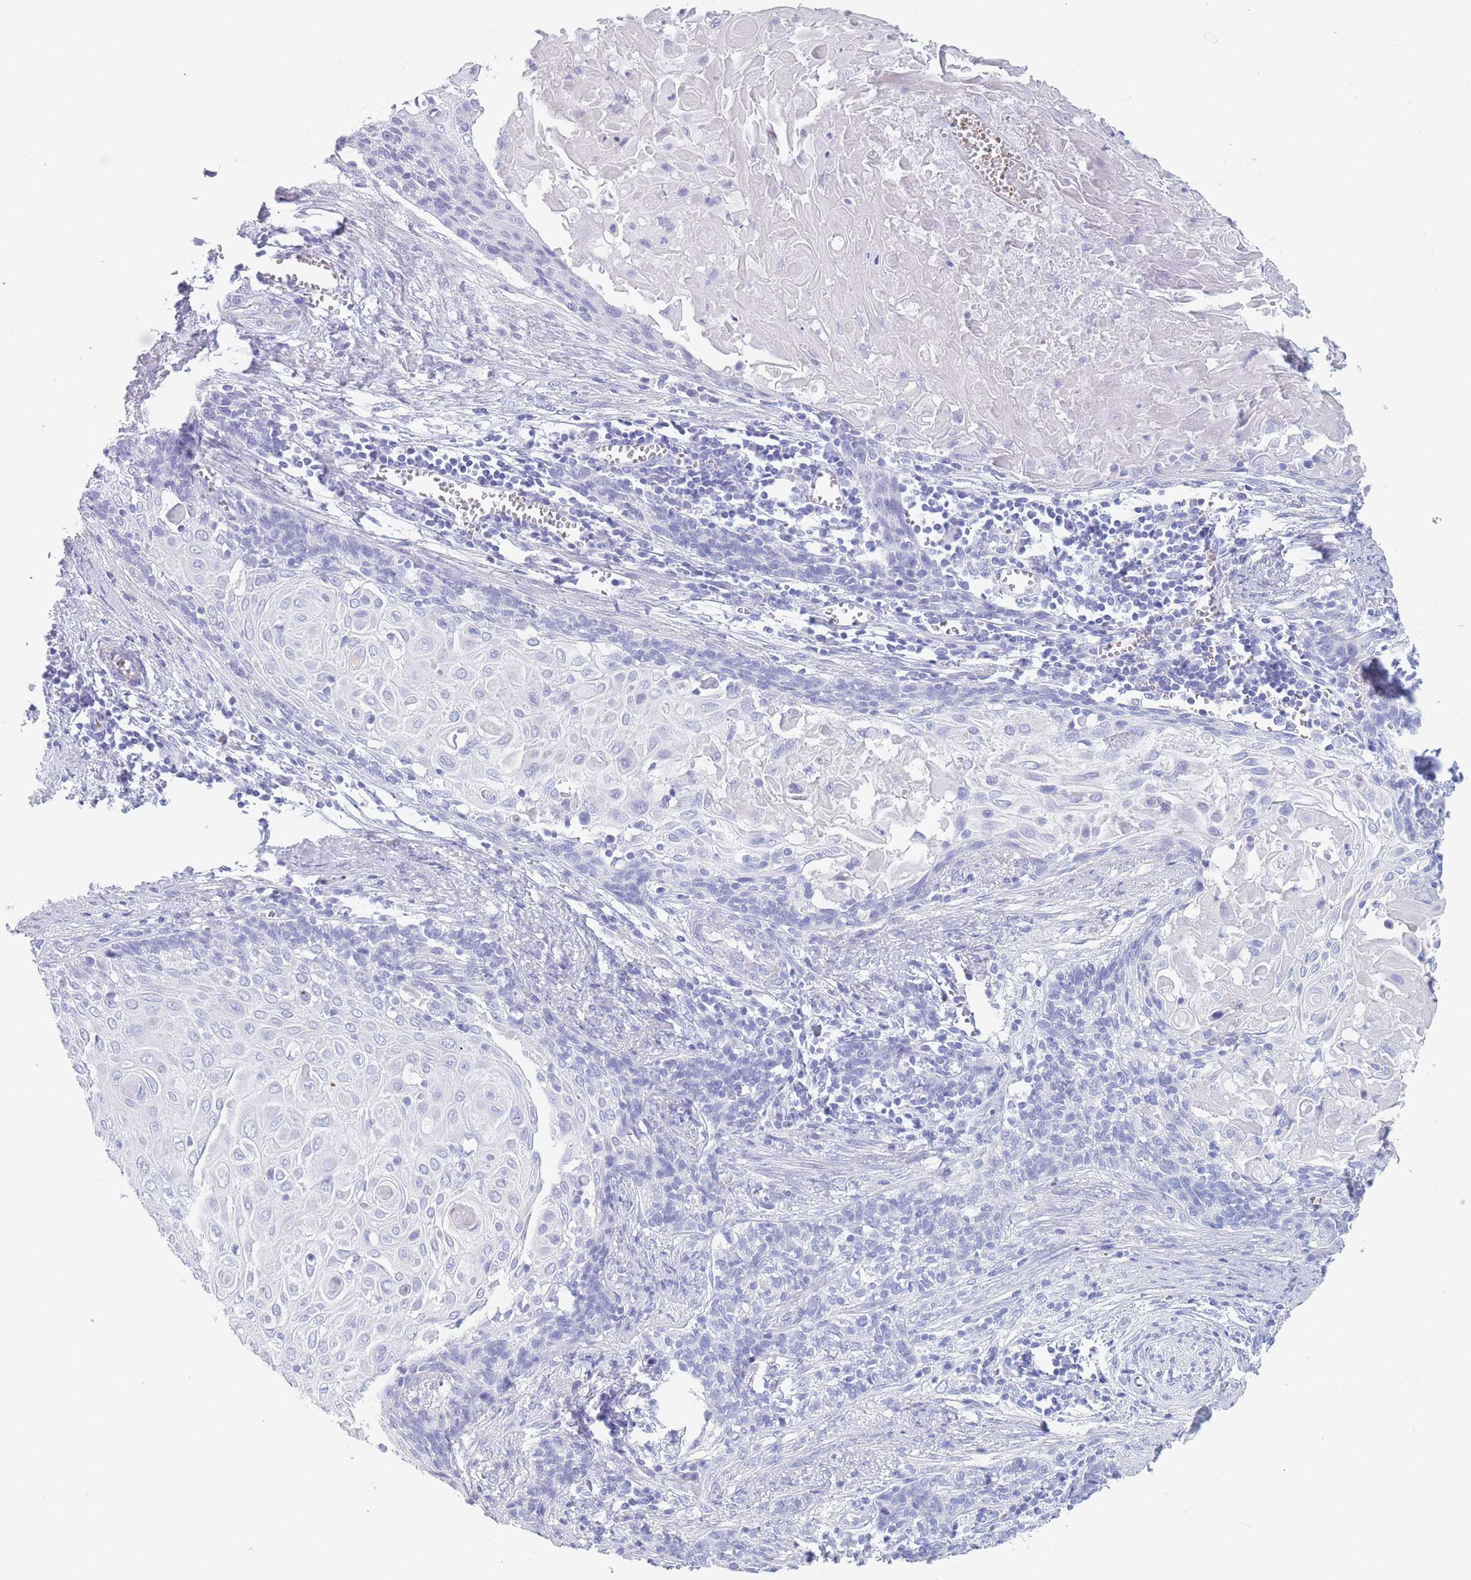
{"staining": {"intensity": "negative", "quantity": "none", "location": "none"}, "tissue": "cervical cancer", "cell_type": "Tumor cells", "image_type": "cancer", "snomed": [{"axis": "morphology", "description": "Squamous cell carcinoma, NOS"}, {"axis": "topography", "description": "Cervix"}], "caption": "Tumor cells are negative for brown protein staining in cervical cancer (squamous cell carcinoma).", "gene": "OR5D16", "patient": {"sex": "female", "age": 39}}